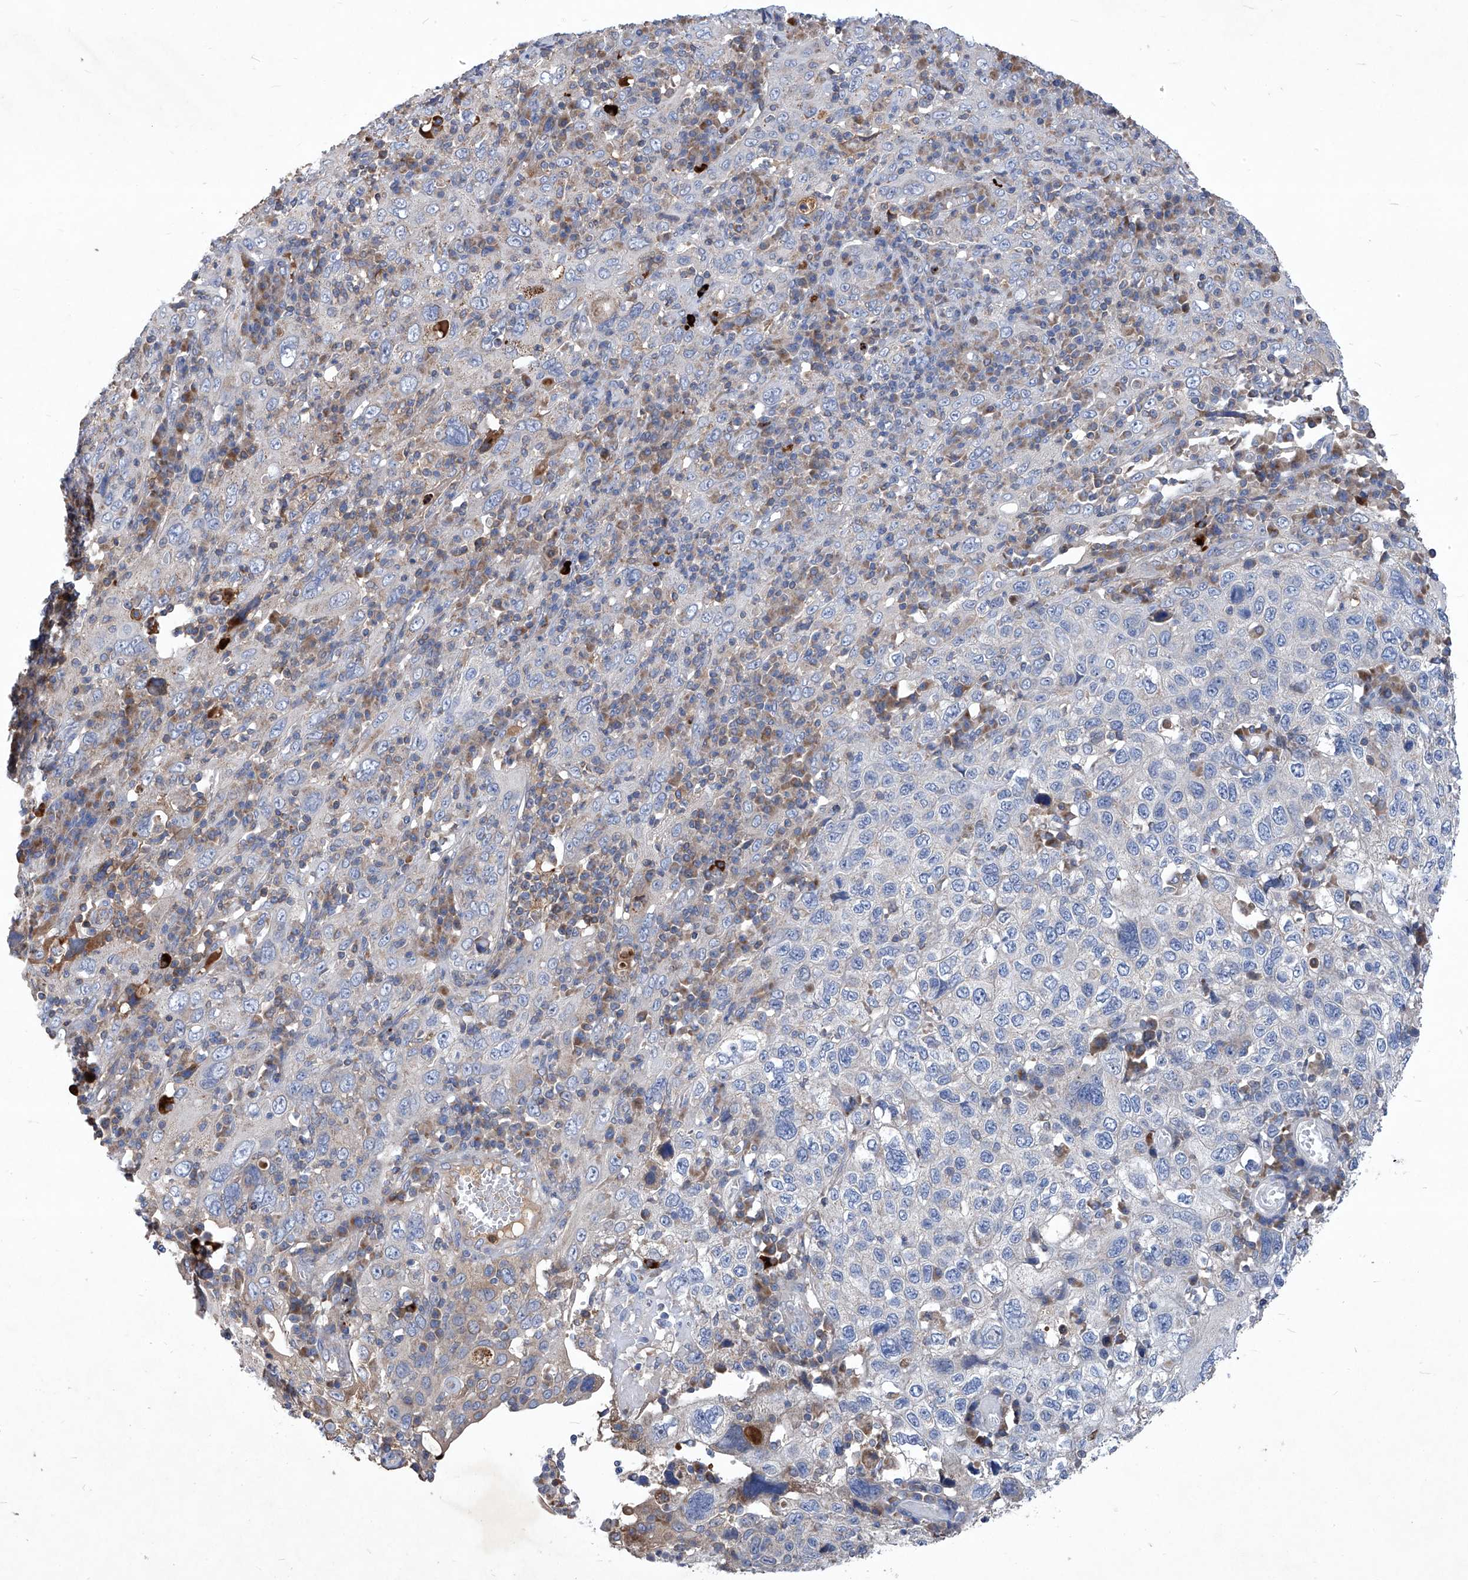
{"staining": {"intensity": "negative", "quantity": "none", "location": "none"}, "tissue": "cervical cancer", "cell_type": "Tumor cells", "image_type": "cancer", "snomed": [{"axis": "morphology", "description": "Squamous cell carcinoma, NOS"}, {"axis": "topography", "description": "Cervix"}], "caption": "Human cervical cancer stained for a protein using immunohistochemistry (IHC) exhibits no expression in tumor cells.", "gene": "EPHA8", "patient": {"sex": "female", "age": 46}}